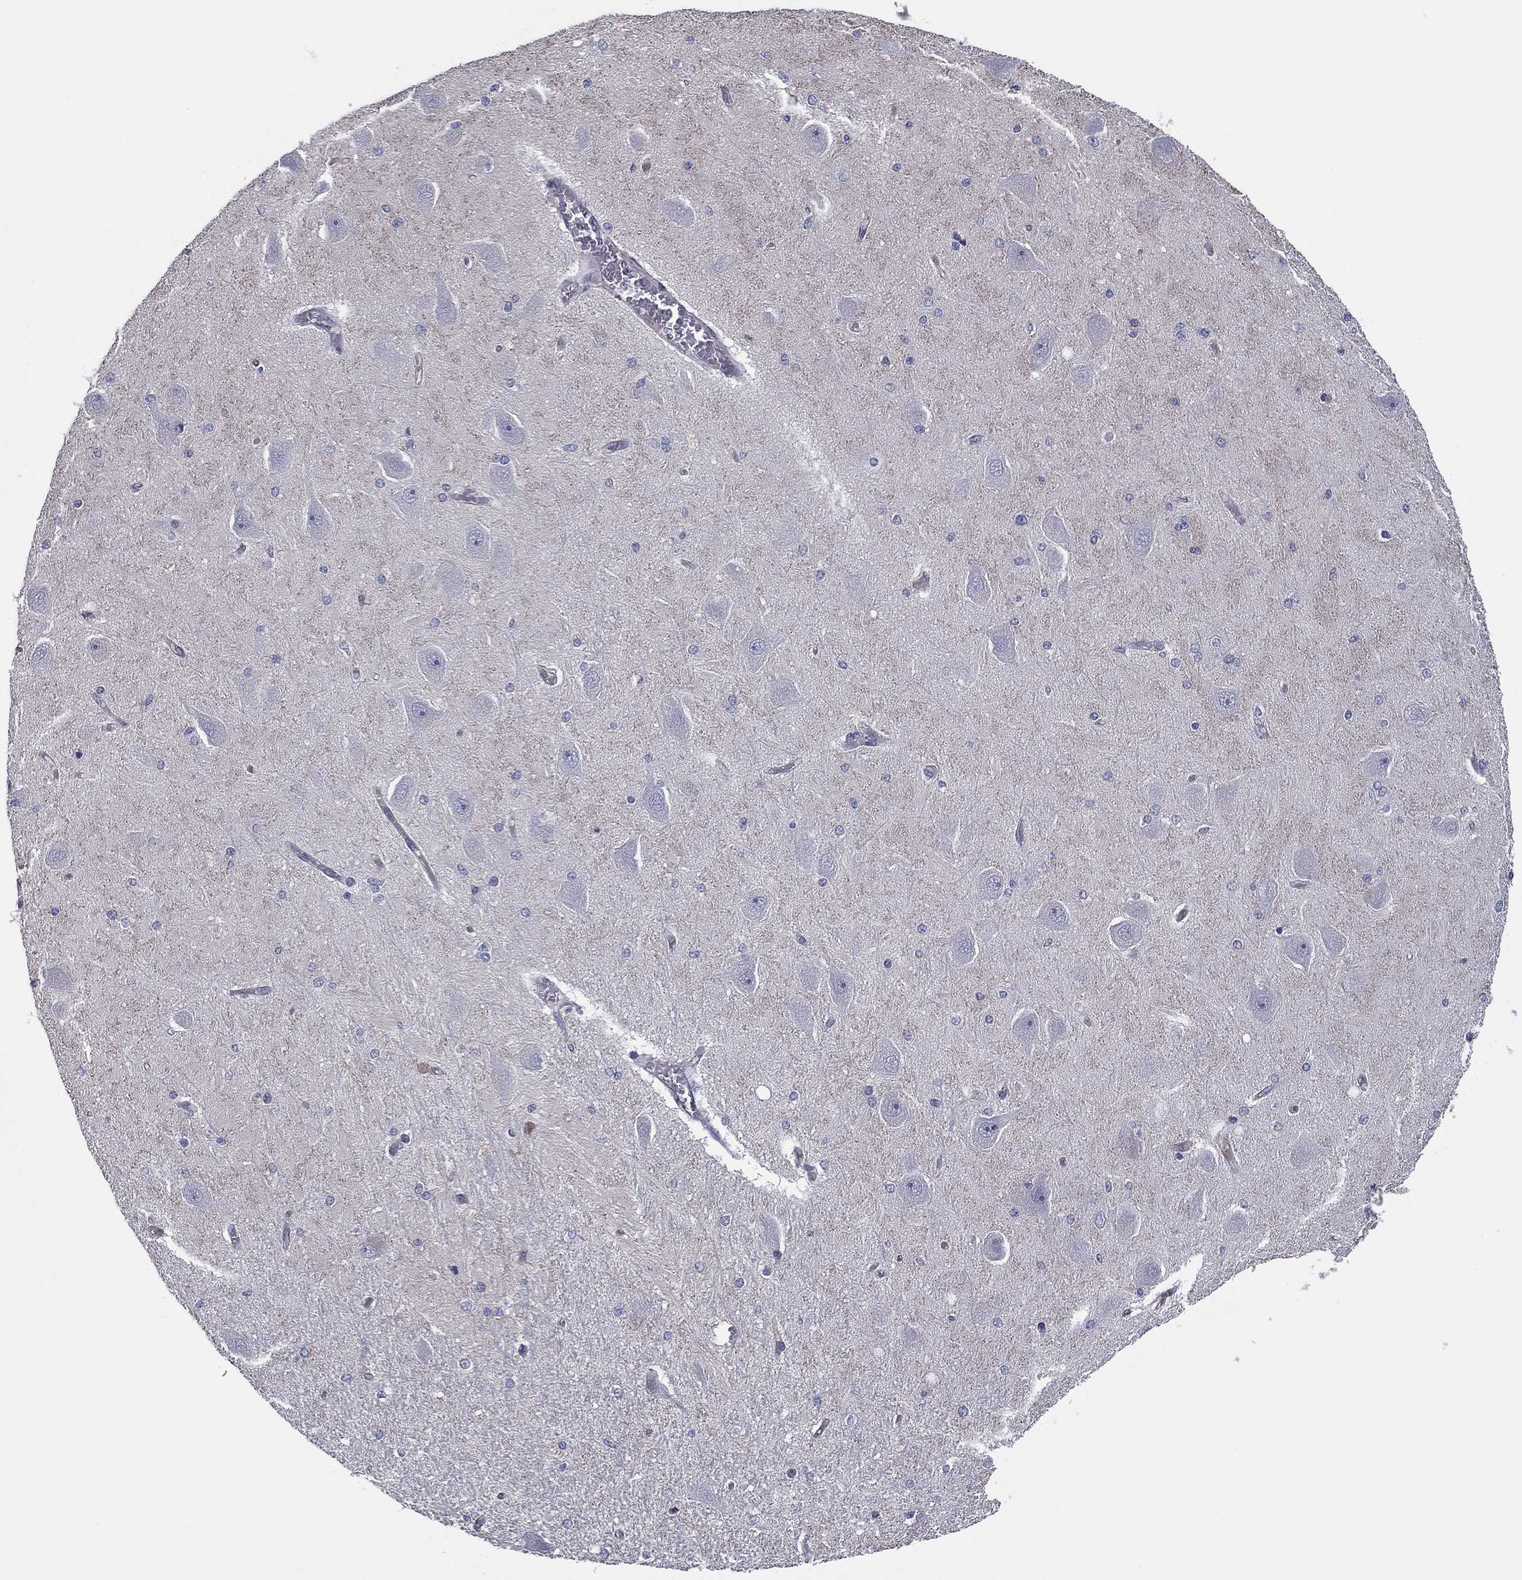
{"staining": {"intensity": "negative", "quantity": "none", "location": "none"}, "tissue": "hippocampus", "cell_type": "Glial cells", "image_type": "normal", "snomed": [{"axis": "morphology", "description": "Normal tissue, NOS"}, {"axis": "topography", "description": "Hippocampus"}], "caption": "High power microscopy image of an IHC image of unremarkable hippocampus, revealing no significant staining in glial cells. The staining was performed using DAB (3,3'-diaminobenzidine) to visualize the protein expression in brown, while the nuclei were stained in blue with hematoxylin (Magnification: 20x).", "gene": "SCUBE1", "patient": {"sex": "female", "age": 54}}